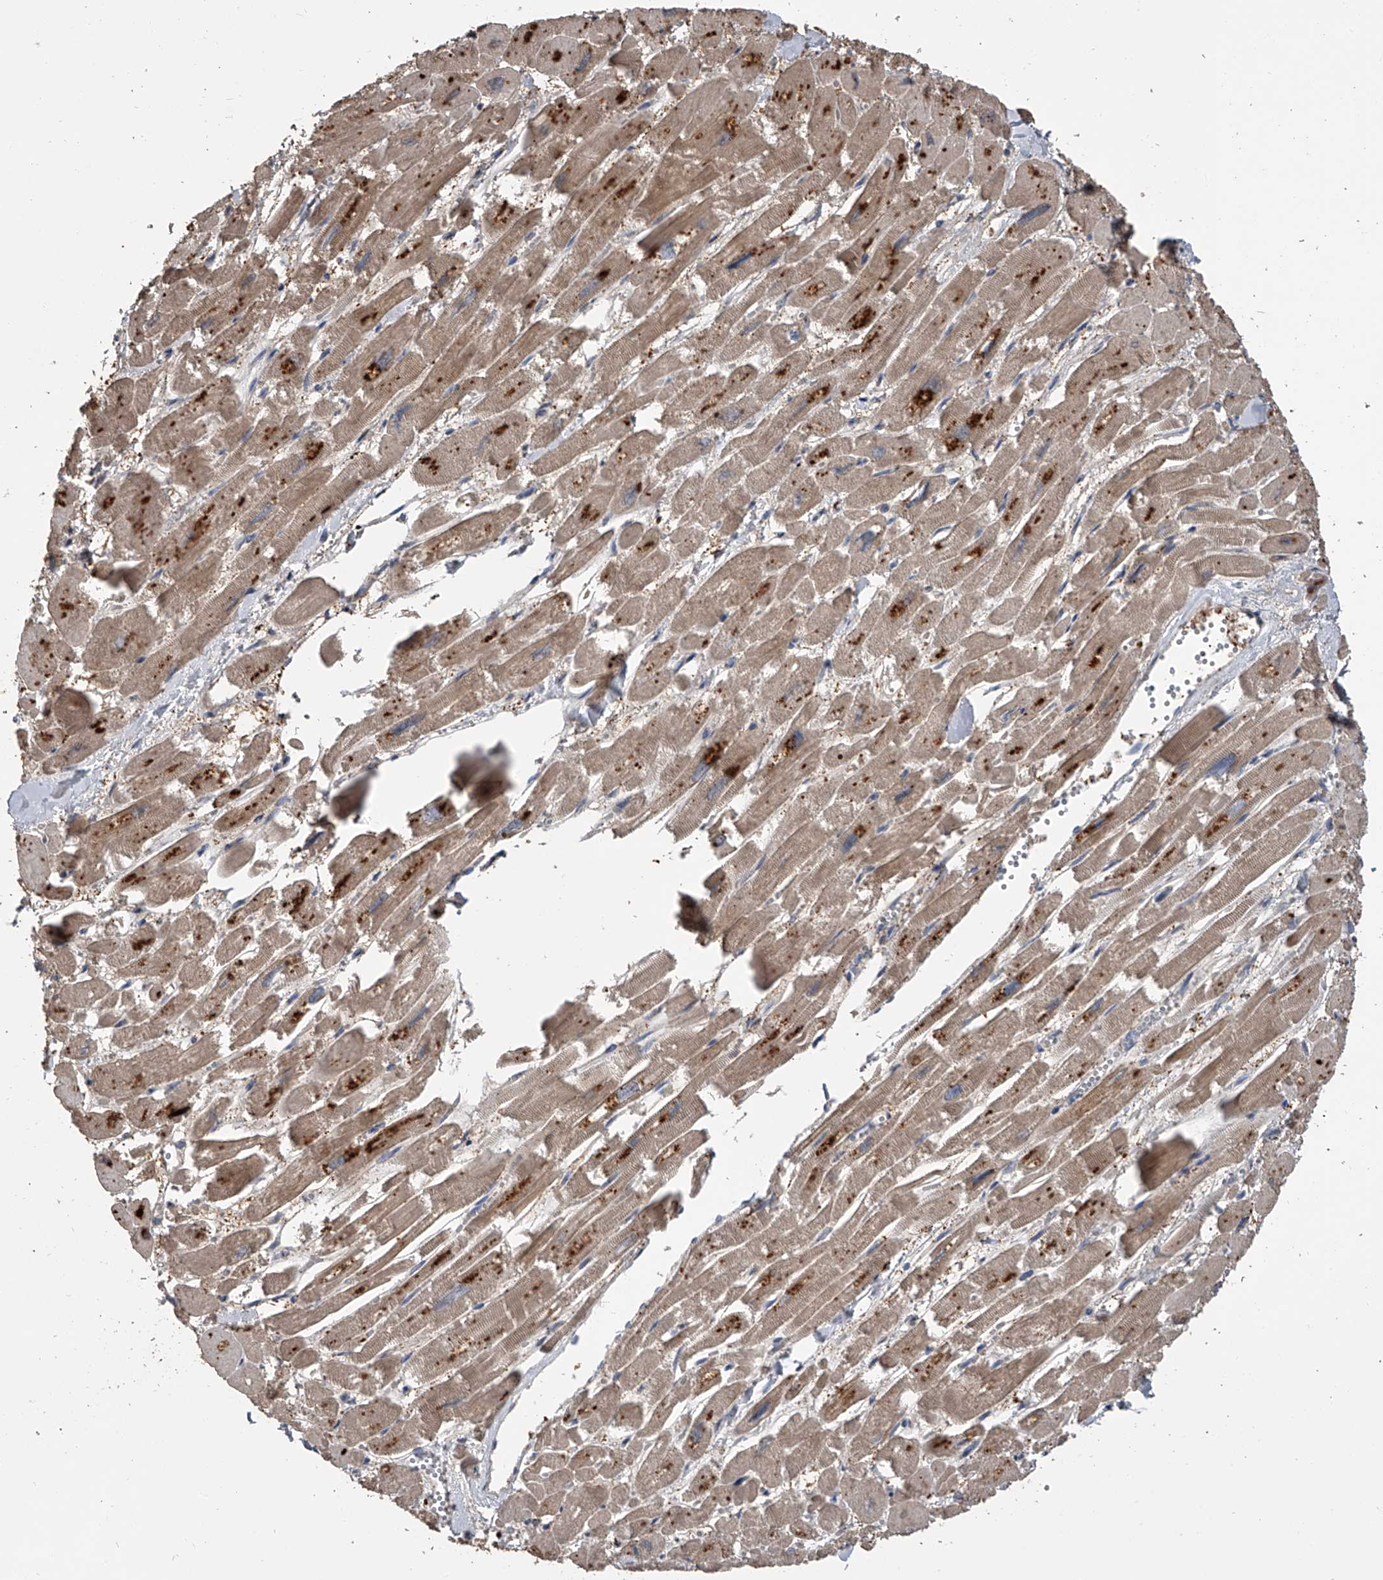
{"staining": {"intensity": "moderate", "quantity": ">75%", "location": "cytoplasmic/membranous"}, "tissue": "heart muscle", "cell_type": "Cardiomyocytes", "image_type": "normal", "snomed": [{"axis": "morphology", "description": "Normal tissue, NOS"}, {"axis": "topography", "description": "Heart"}], "caption": "Immunohistochemistry micrograph of normal human heart muscle stained for a protein (brown), which shows medium levels of moderate cytoplasmic/membranous positivity in approximately >75% of cardiomyocytes.", "gene": "DOCK9", "patient": {"sex": "male", "age": 54}}